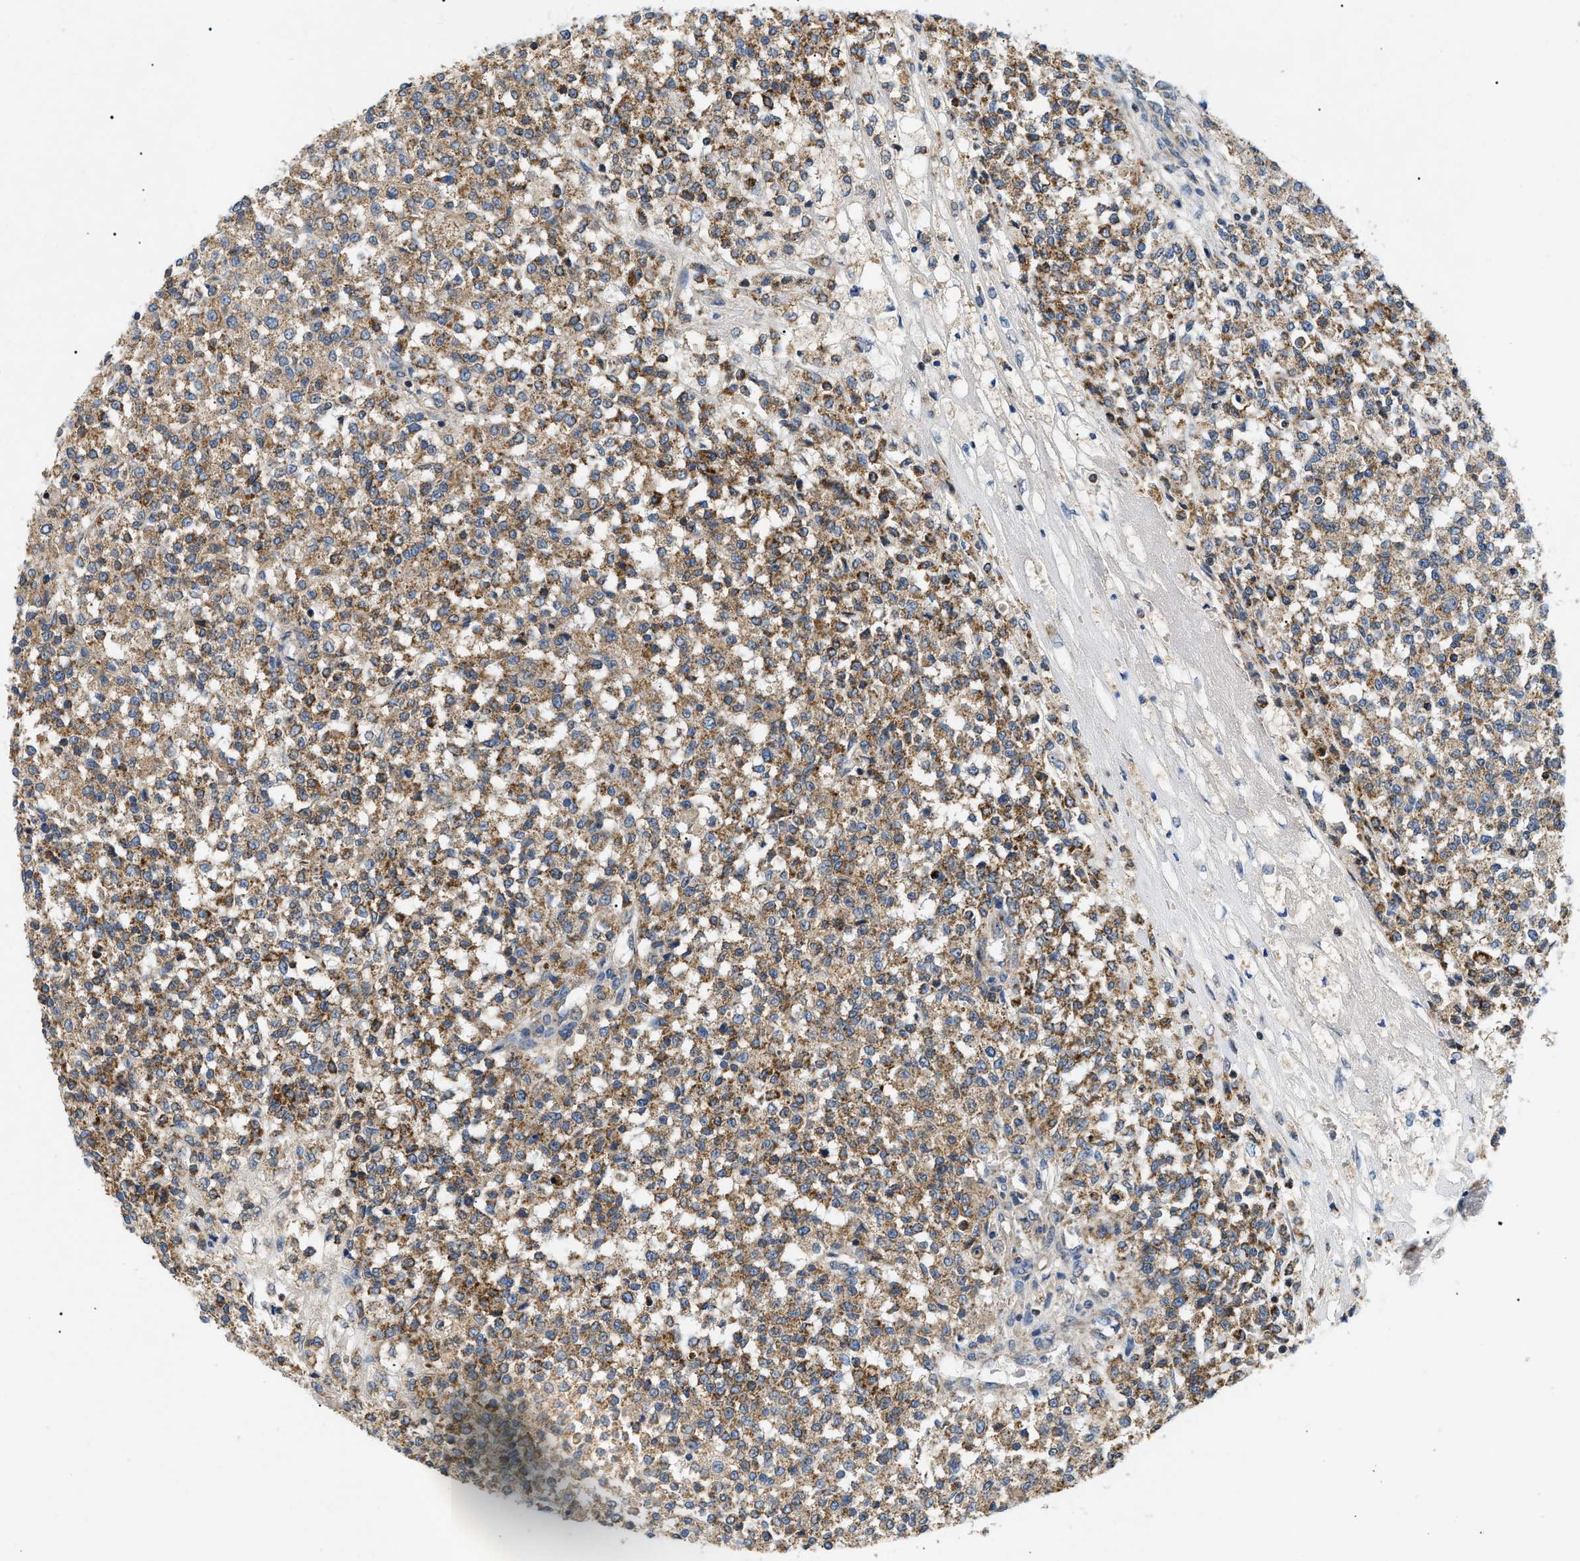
{"staining": {"intensity": "moderate", "quantity": ">75%", "location": "cytoplasmic/membranous"}, "tissue": "testis cancer", "cell_type": "Tumor cells", "image_type": "cancer", "snomed": [{"axis": "morphology", "description": "Seminoma, NOS"}, {"axis": "topography", "description": "Testis"}], "caption": "Human testis cancer (seminoma) stained with a brown dye exhibits moderate cytoplasmic/membranous positive staining in about >75% of tumor cells.", "gene": "TOMM6", "patient": {"sex": "male", "age": 59}}